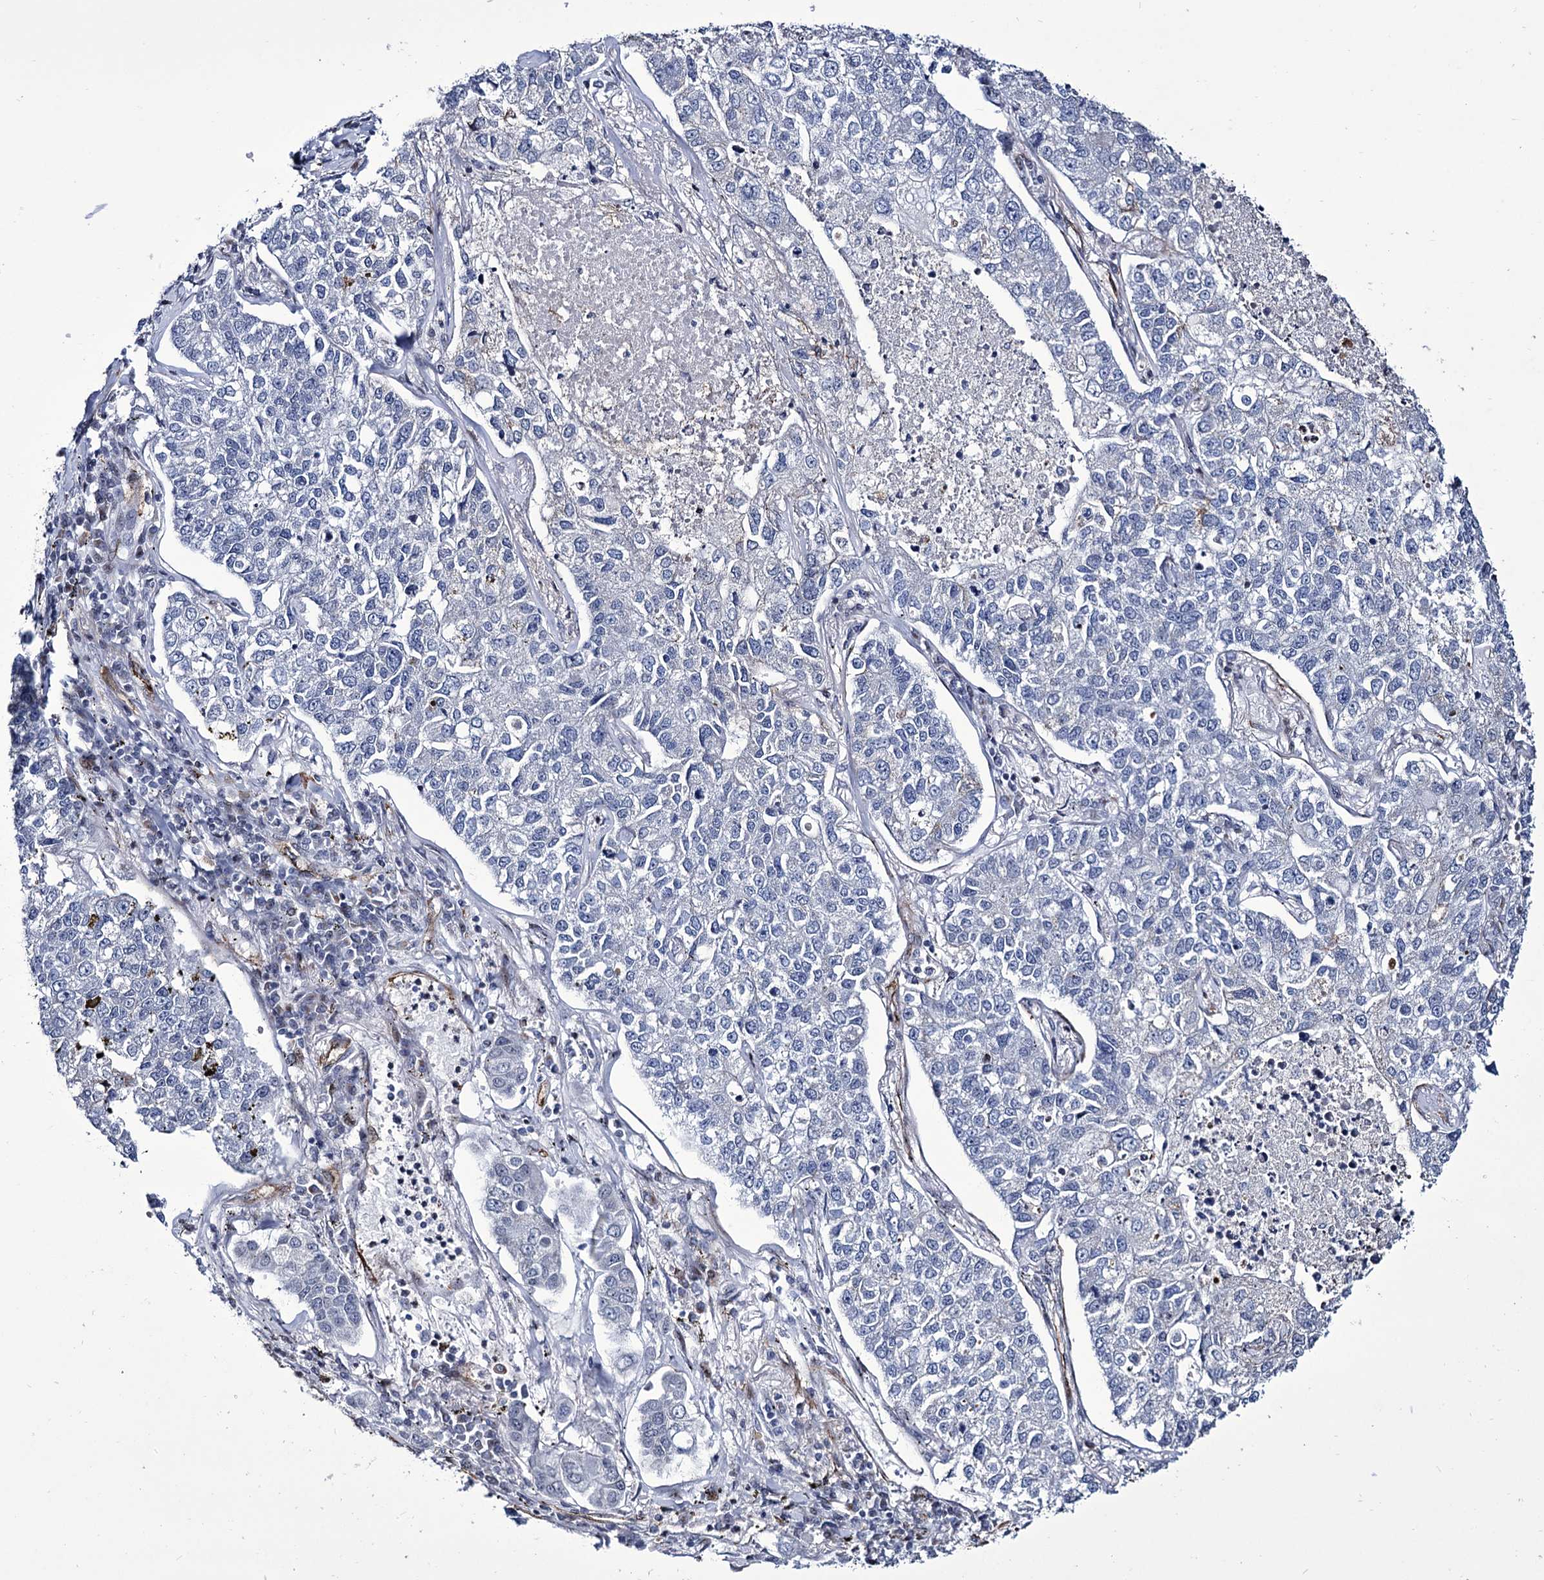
{"staining": {"intensity": "negative", "quantity": "none", "location": "none"}, "tissue": "lung cancer", "cell_type": "Tumor cells", "image_type": "cancer", "snomed": [{"axis": "morphology", "description": "Adenocarcinoma, NOS"}, {"axis": "topography", "description": "Lung"}], "caption": "A photomicrograph of human lung adenocarcinoma is negative for staining in tumor cells.", "gene": "ZC3H12C", "patient": {"sex": "male", "age": 49}}